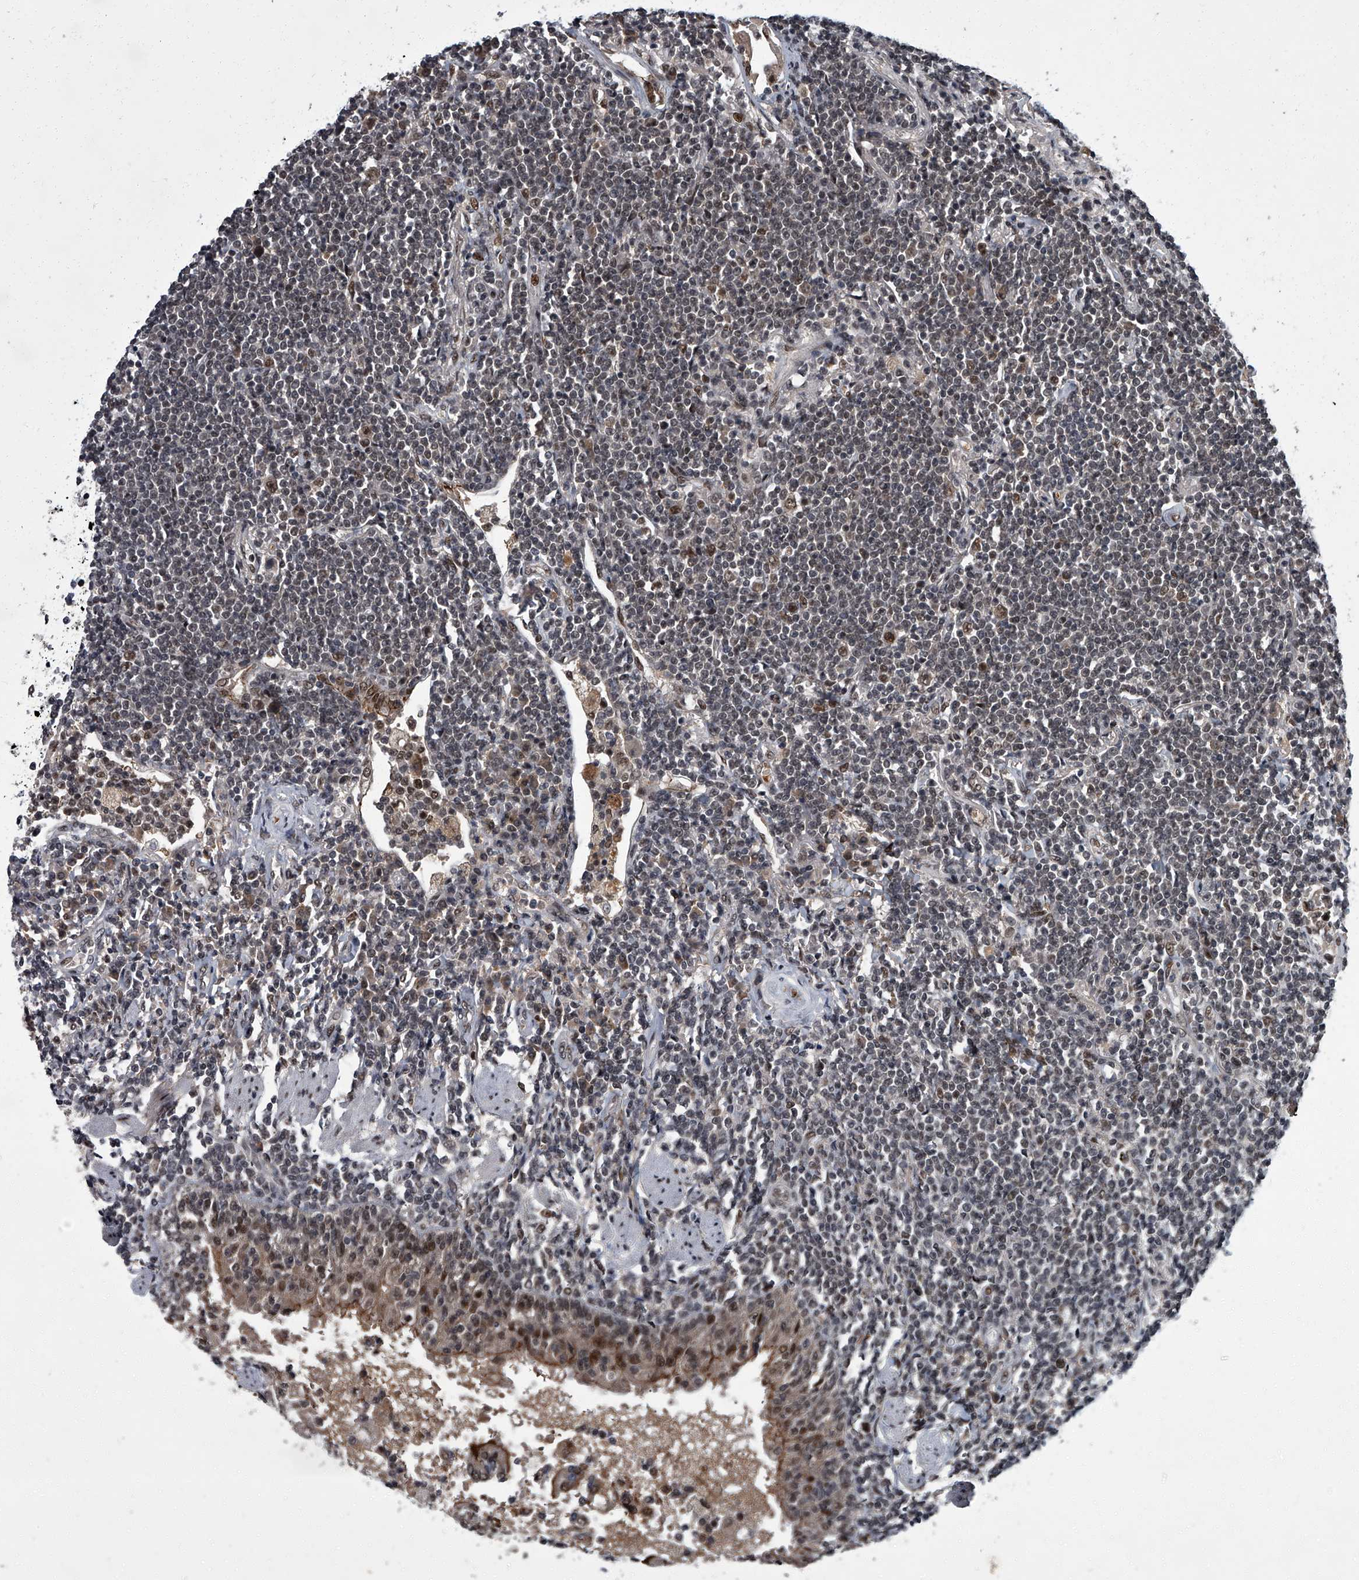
{"staining": {"intensity": "weak", "quantity": "25%-75%", "location": "nuclear"}, "tissue": "lymphoma", "cell_type": "Tumor cells", "image_type": "cancer", "snomed": [{"axis": "morphology", "description": "Malignant lymphoma, non-Hodgkin's type, Low grade"}, {"axis": "topography", "description": "Lung"}], "caption": "Low-grade malignant lymphoma, non-Hodgkin's type tissue reveals weak nuclear positivity in about 25%-75% of tumor cells, visualized by immunohistochemistry.", "gene": "ZNF518B", "patient": {"sex": "female", "age": 71}}